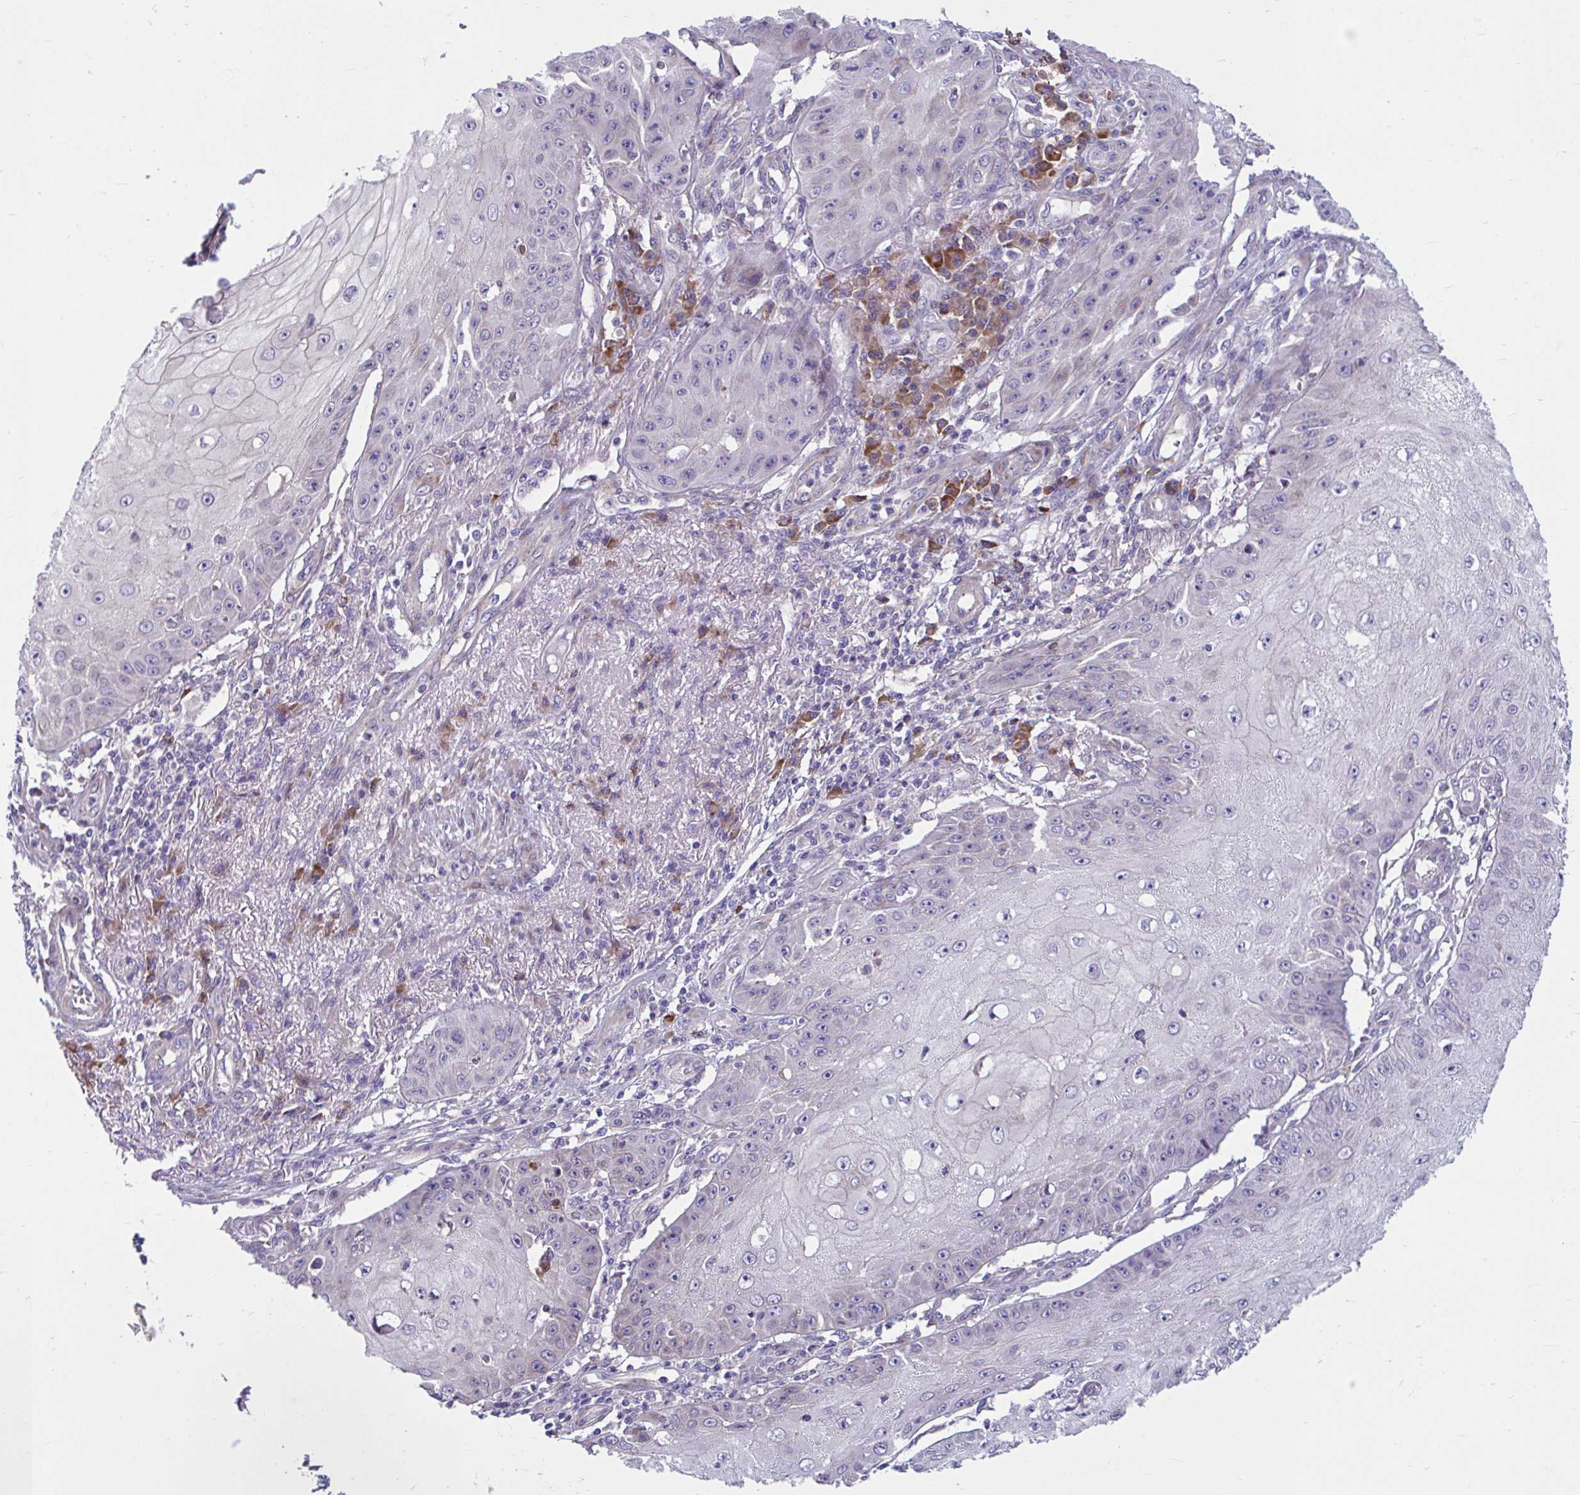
{"staining": {"intensity": "negative", "quantity": "none", "location": "none"}, "tissue": "skin cancer", "cell_type": "Tumor cells", "image_type": "cancer", "snomed": [{"axis": "morphology", "description": "Squamous cell carcinoma, NOS"}, {"axis": "topography", "description": "Skin"}], "caption": "Immunohistochemical staining of human skin cancer demonstrates no significant positivity in tumor cells.", "gene": "WBP1", "patient": {"sex": "male", "age": 70}}